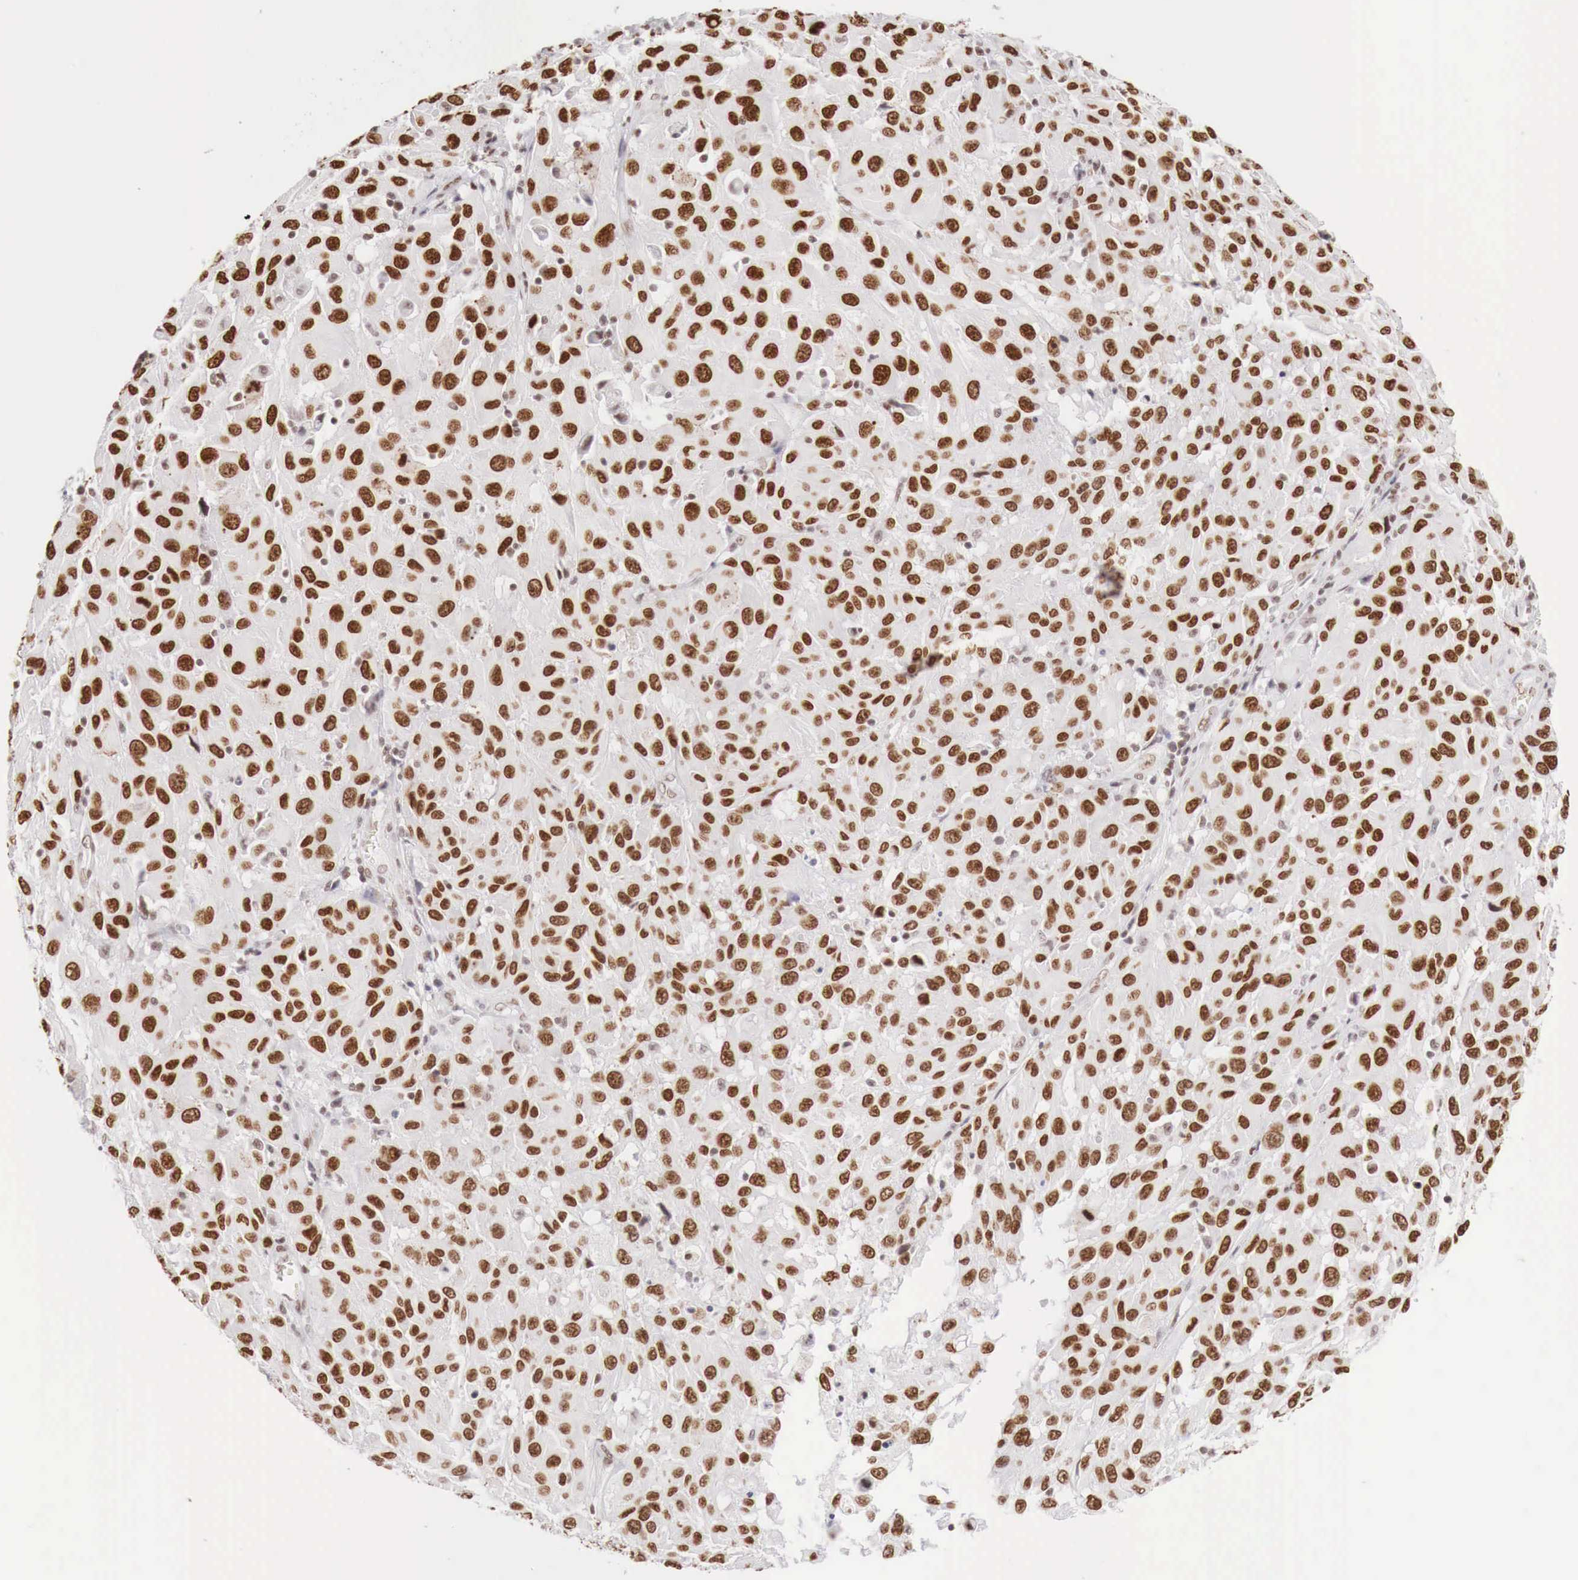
{"staining": {"intensity": "moderate", "quantity": ">75%", "location": "nuclear"}, "tissue": "melanoma", "cell_type": "Tumor cells", "image_type": "cancer", "snomed": [{"axis": "morphology", "description": "Malignant melanoma, NOS"}, {"axis": "topography", "description": "Skin"}], "caption": "The micrograph demonstrates a brown stain indicating the presence of a protein in the nuclear of tumor cells in malignant melanoma.", "gene": "PHF14", "patient": {"sex": "female", "age": 77}}